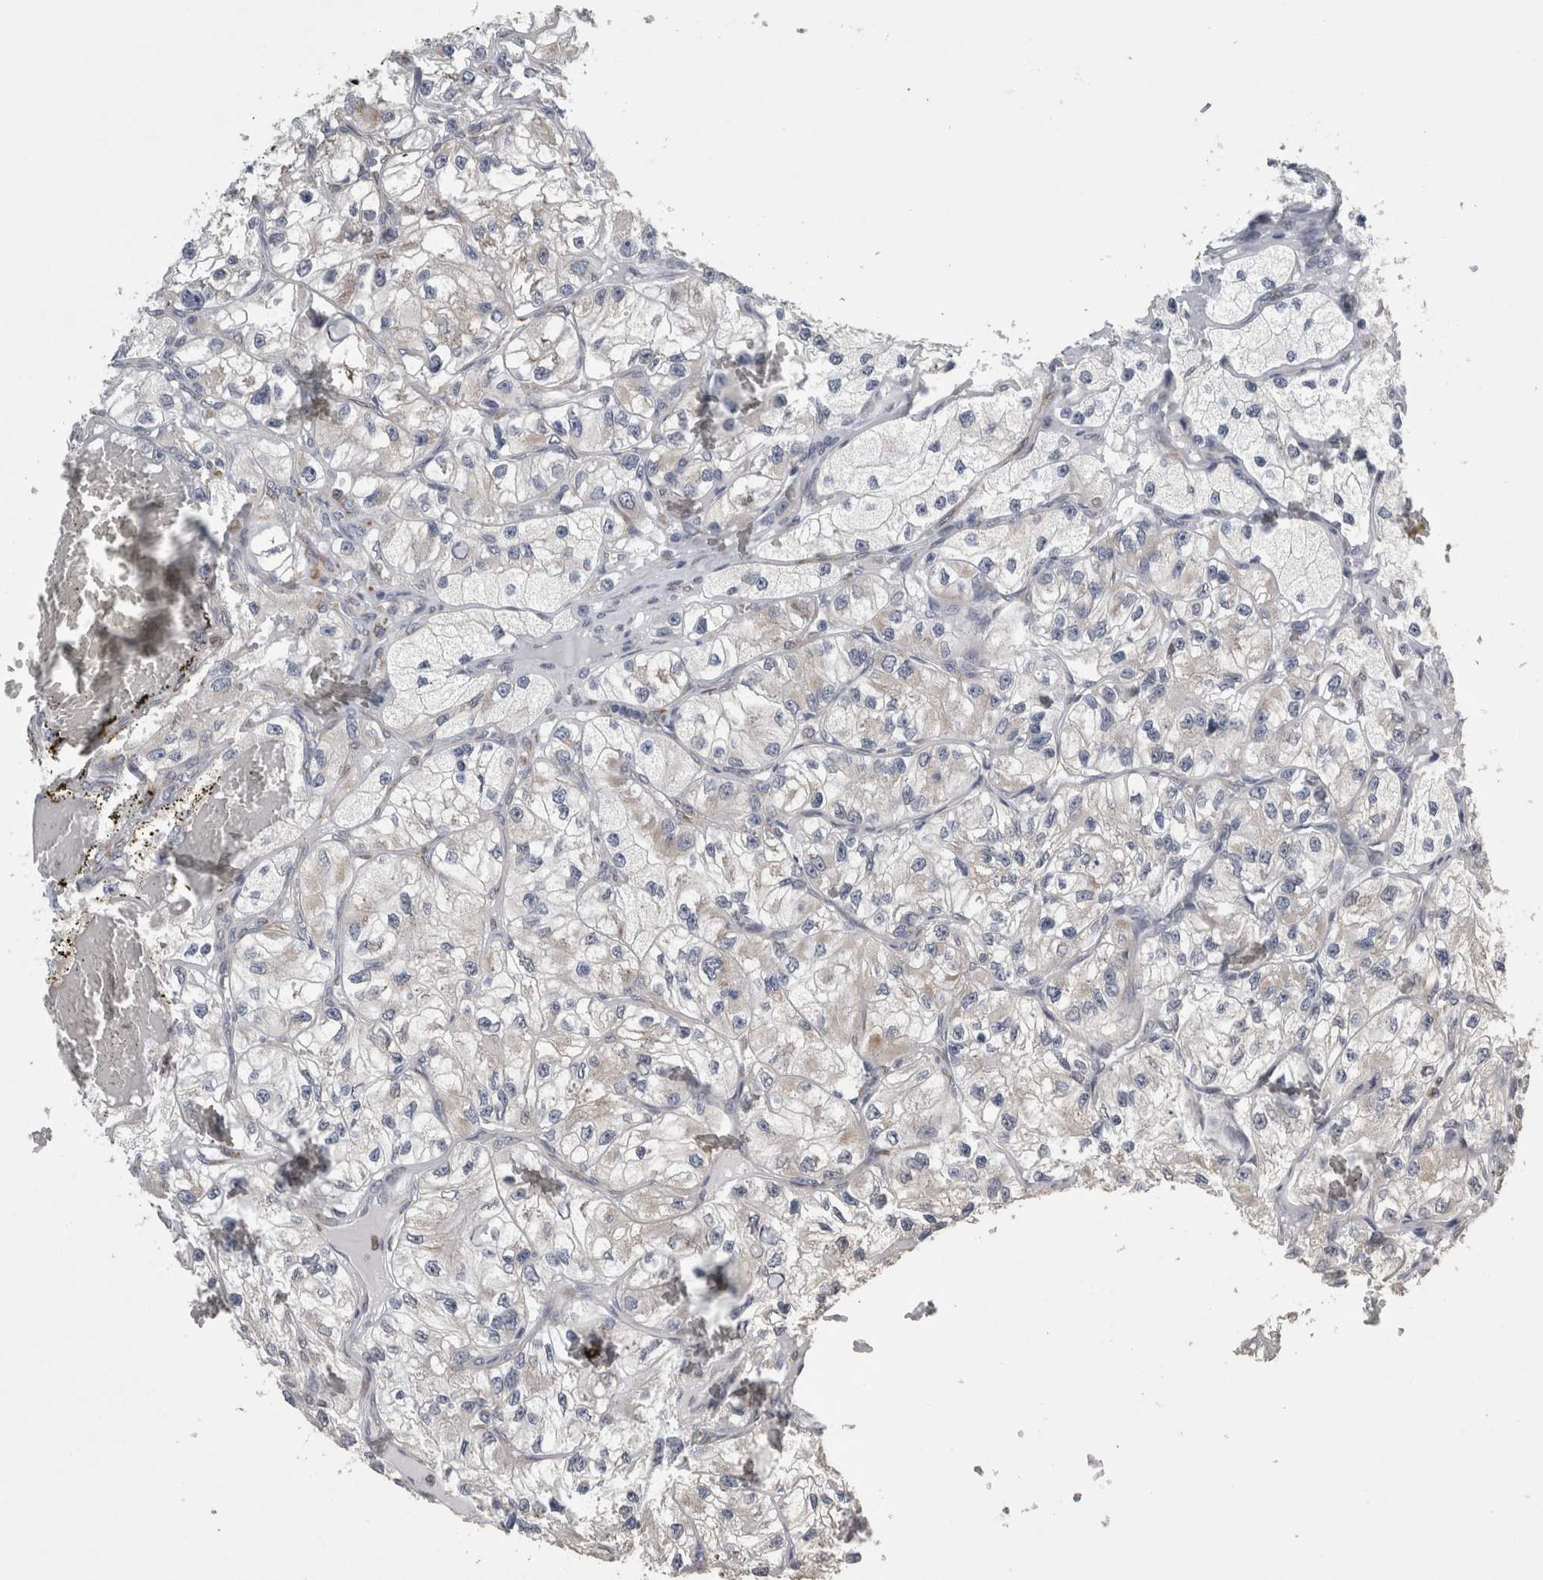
{"staining": {"intensity": "negative", "quantity": "none", "location": "none"}, "tissue": "renal cancer", "cell_type": "Tumor cells", "image_type": "cancer", "snomed": [{"axis": "morphology", "description": "Adenocarcinoma, NOS"}, {"axis": "topography", "description": "Kidney"}], "caption": "Adenocarcinoma (renal) was stained to show a protein in brown. There is no significant positivity in tumor cells. (DAB IHC, high magnification).", "gene": "FHIP2B", "patient": {"sex": "female", "age": 57}}